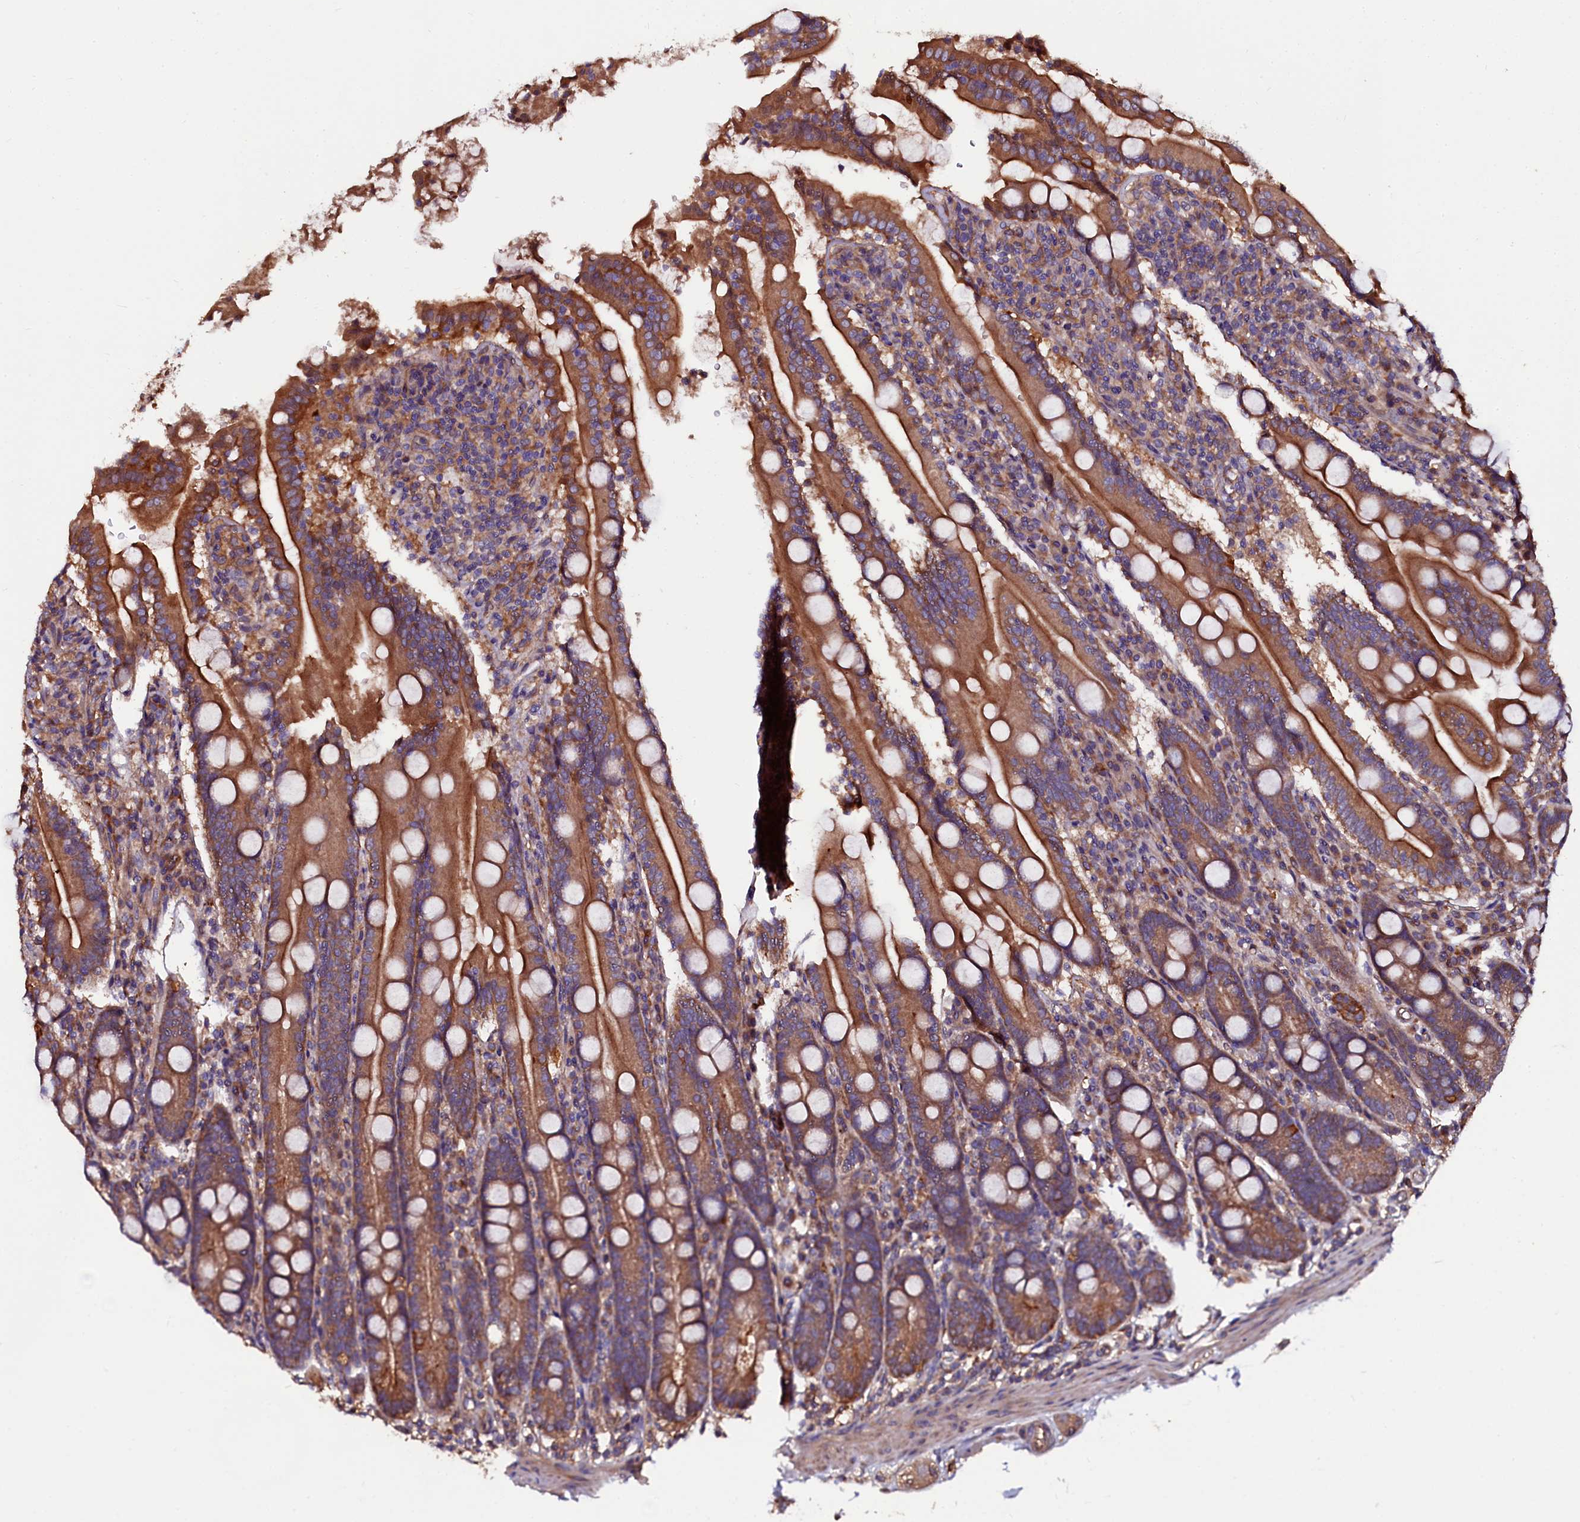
{"staining": {"intensity": "strong", "quantity": ">75%", "location": "cytoplasmic/membranous"}, "tissue": "duodenum", "cell_type": "Glandular cells", "image_type": "normal", "snomed": [{"axis": "morphology", "description": "Normal tissue, NOS"}, {"axis": "topography", "description": "Duodenum"}], "caption": "Approximately >75% of glandular cells in unremarkable duodenum show strong cytoplasmic/membranous protein expression as visualized by brown immunohistochemical staining.", "gene": "APPL2", "patient": {"sex": "male", "age": 35}}